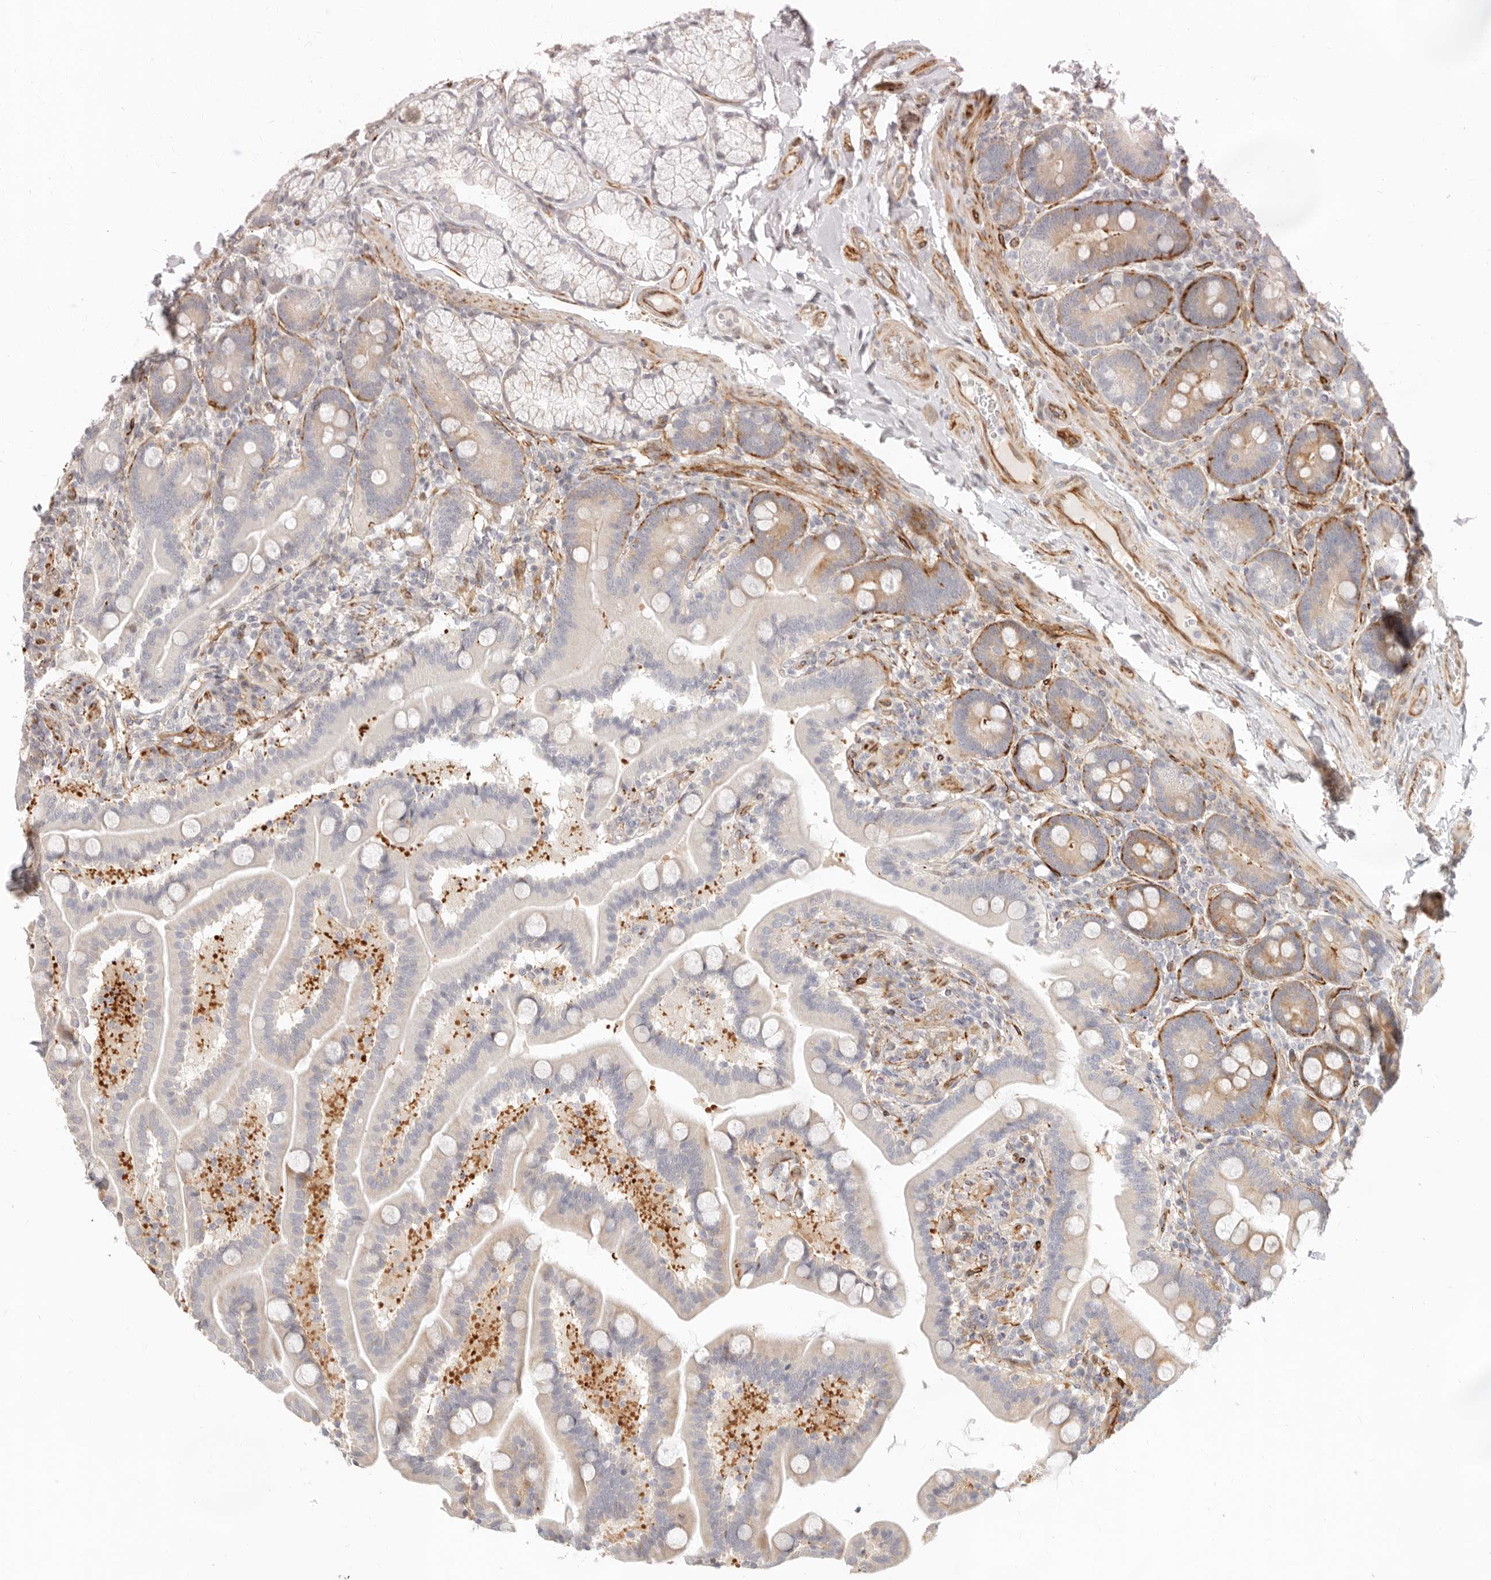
{"staining": {"intensity": "moderate", "quantity": "<25%", "location": "cytoplasmic/membranous"}, "tissue": "duodenum", "cell_type": "Glandular cells", "image_type": "normal", "snomed": [{"axis": "morphology", "description": "Normal tissue, NOS"}, {"axis": "topography", "description": "Duodenum"}], "caption": "Brown immunohistochemical staining in unremarkable human duodenum shows moderate cytoplasmic/membranous positivity in approximately <25% of glandular cells.", "gene": "SASS6", "patient": {"sex": "male", "age": 54}}